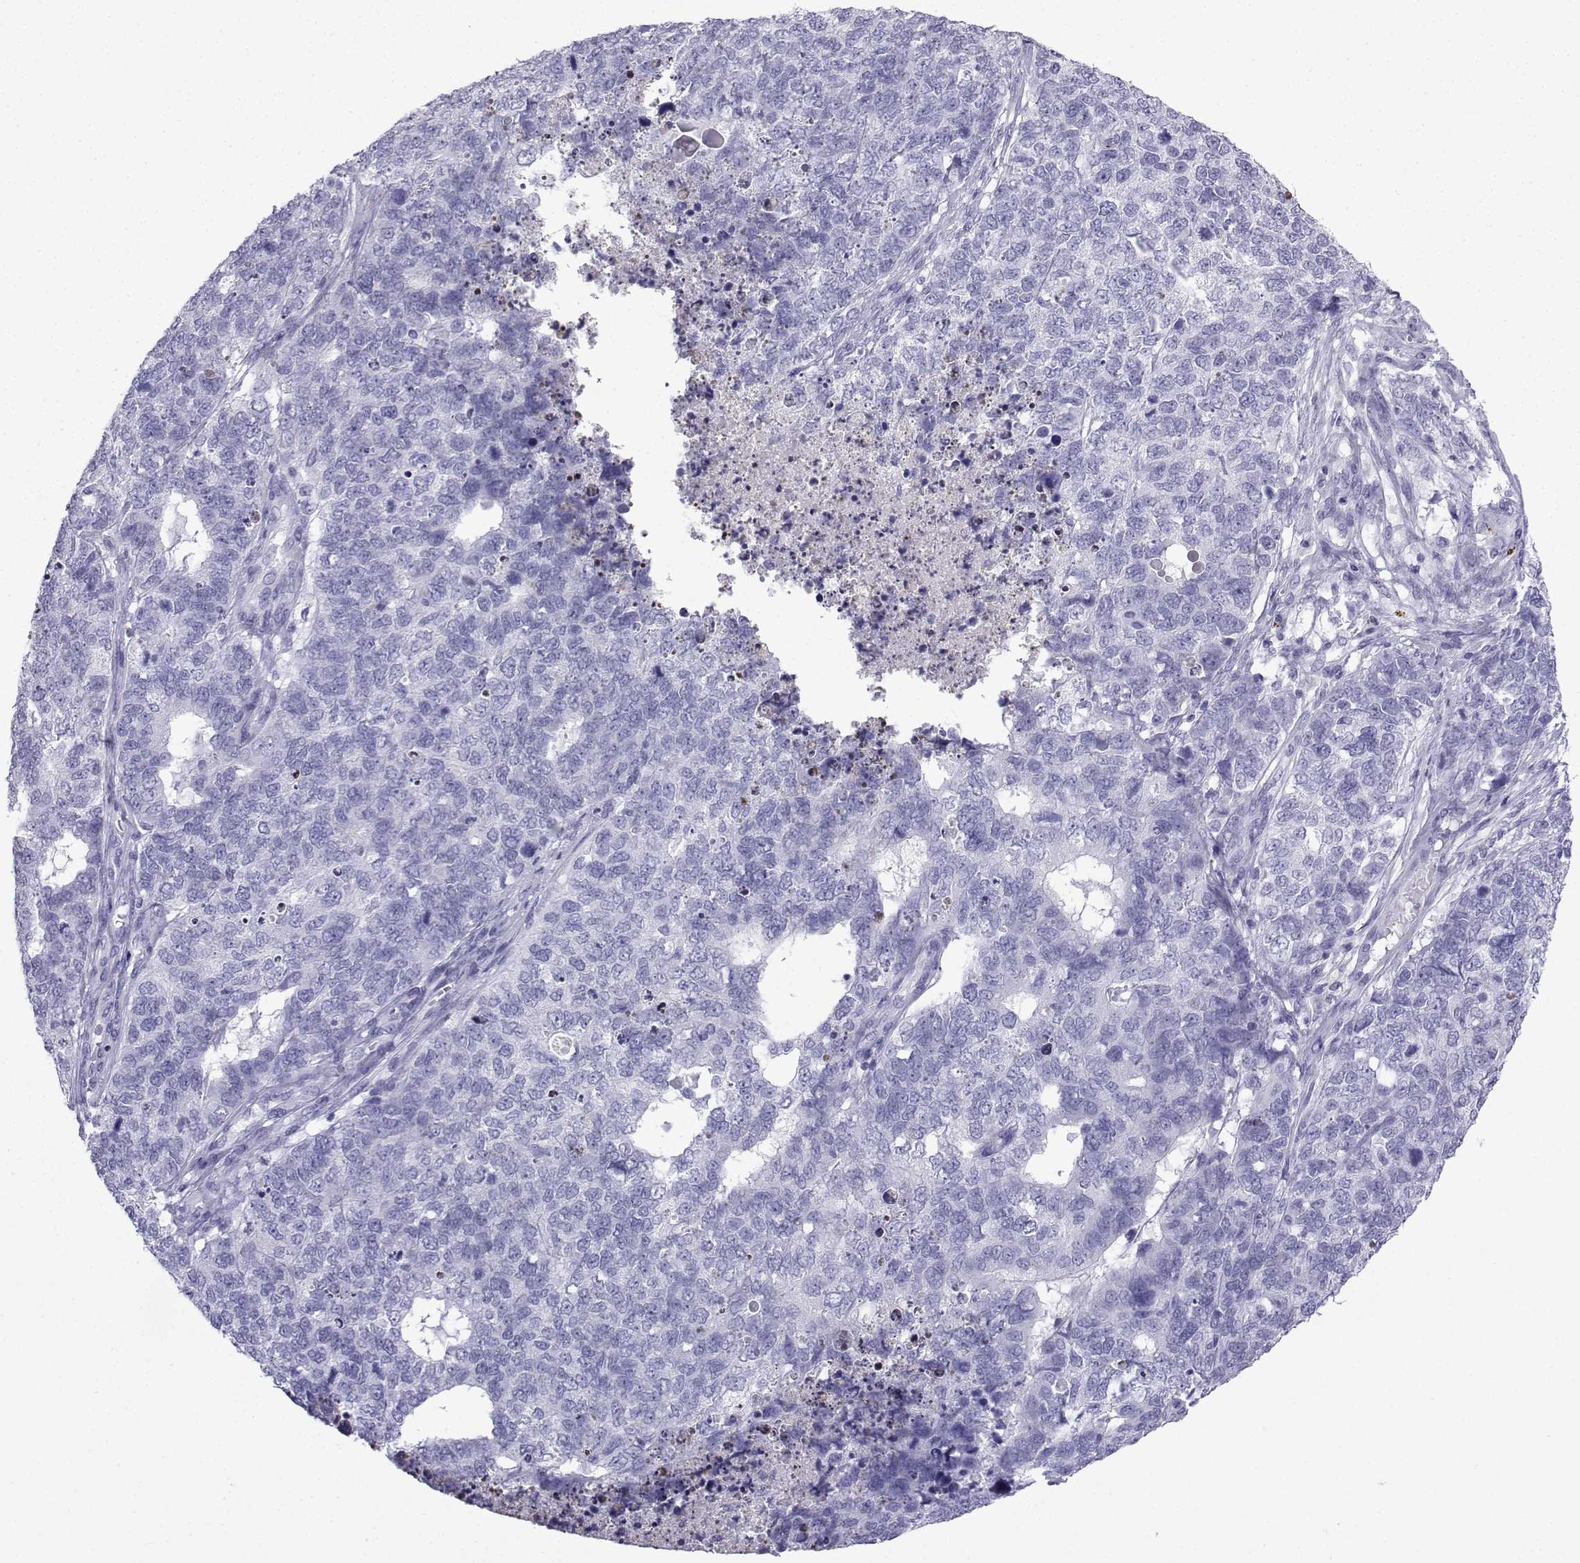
{"staining": {"intensity": "negative", "quantity": "none", "location": "none"}, "tissue": "cervical cancer", "cell_type": "Tumor cells", "image_type": "cancer", "snomed": [{"axis": "morphology", "description": "Squamous cell carcinoma, NOS"}, {"axis": "topography", "description": "Cervix"}], "caption": "DAB immunohistochemical staining of cervical squamous cell carcinoma shows no significant positivity in tumor cells.", "gene": "SLC18A2", "patient": {"sex": "female", "age": 63}}